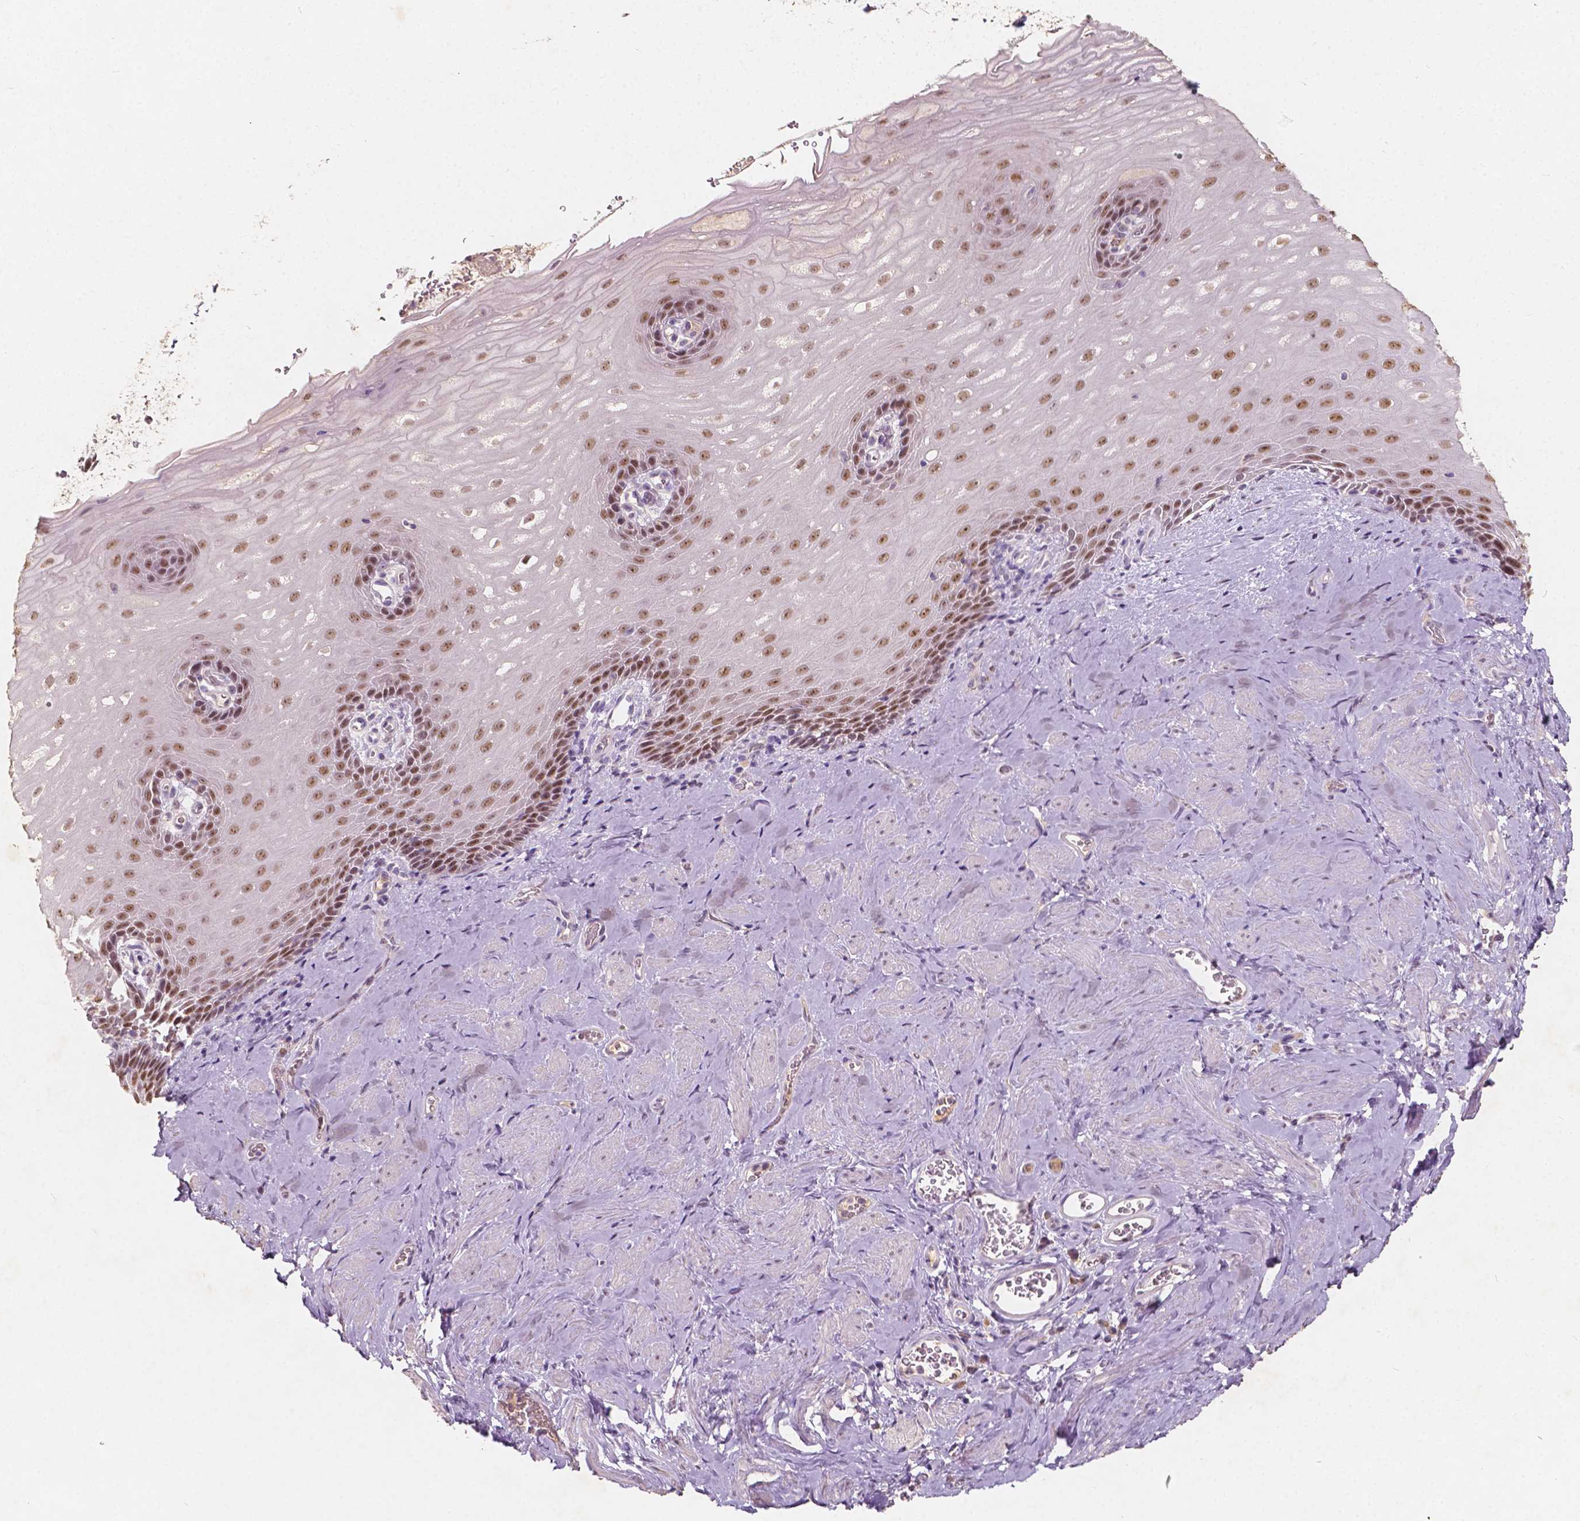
{"staining": {"intensity": "moderate", "quantity": ">75%", "location": "nuclear"}, "tissue": "esophagus", "cell_type": "Squamous epithelial cells", "image_type": "normal", "snomed": [{"axis": "morphology", "description": "Normal tissue, NOS"}, {"axis": "topography", "description": "Esophagus"}], "caption": "Protein staining by immunohistochemistry displays moderate nuclear staining in about >75% of squamous epithelial cells in benign esophagus. (DAB = brown stain, brightfield microscopy at high magnification).", "gene": "SOX15", "patient": {"sex": "male", "age": 64}}